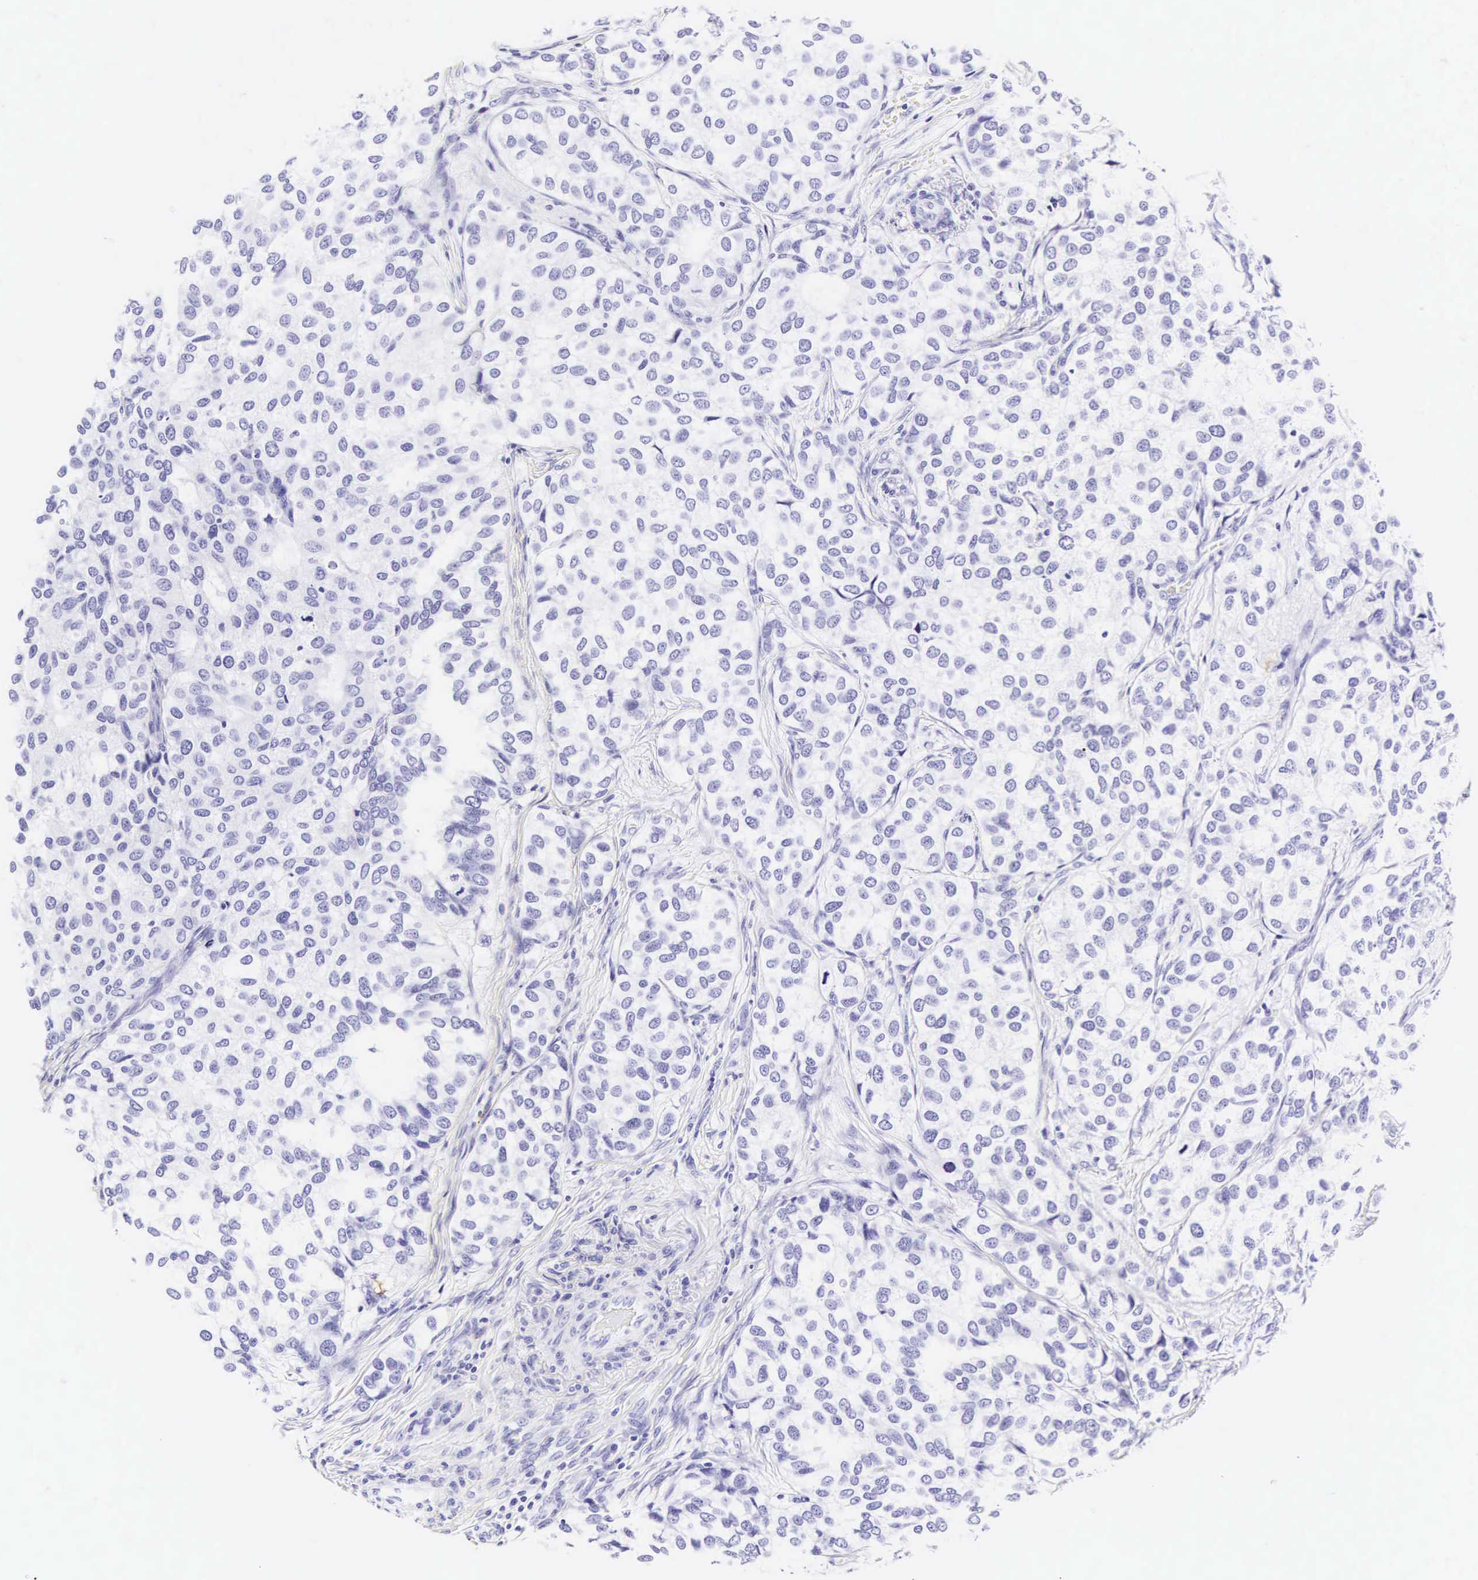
{"staining": {"intensity": "negative", "quantity": "none", "location": "none"}, "tissue": "breast cancer", "cell_type": "Tumor cells", "image_type": "cancer", "snomed": [{"axis": "morphology", "description": "Duct carcinoma"}, {"axis": "topography", "description": "Breast"}], "caption": "Micrograph shows no protein expression in tumor cells of intraductal carcinoma (breast) tissue.", "gene": "CD1A", "patient": {"sex": "female", "age": 68}}